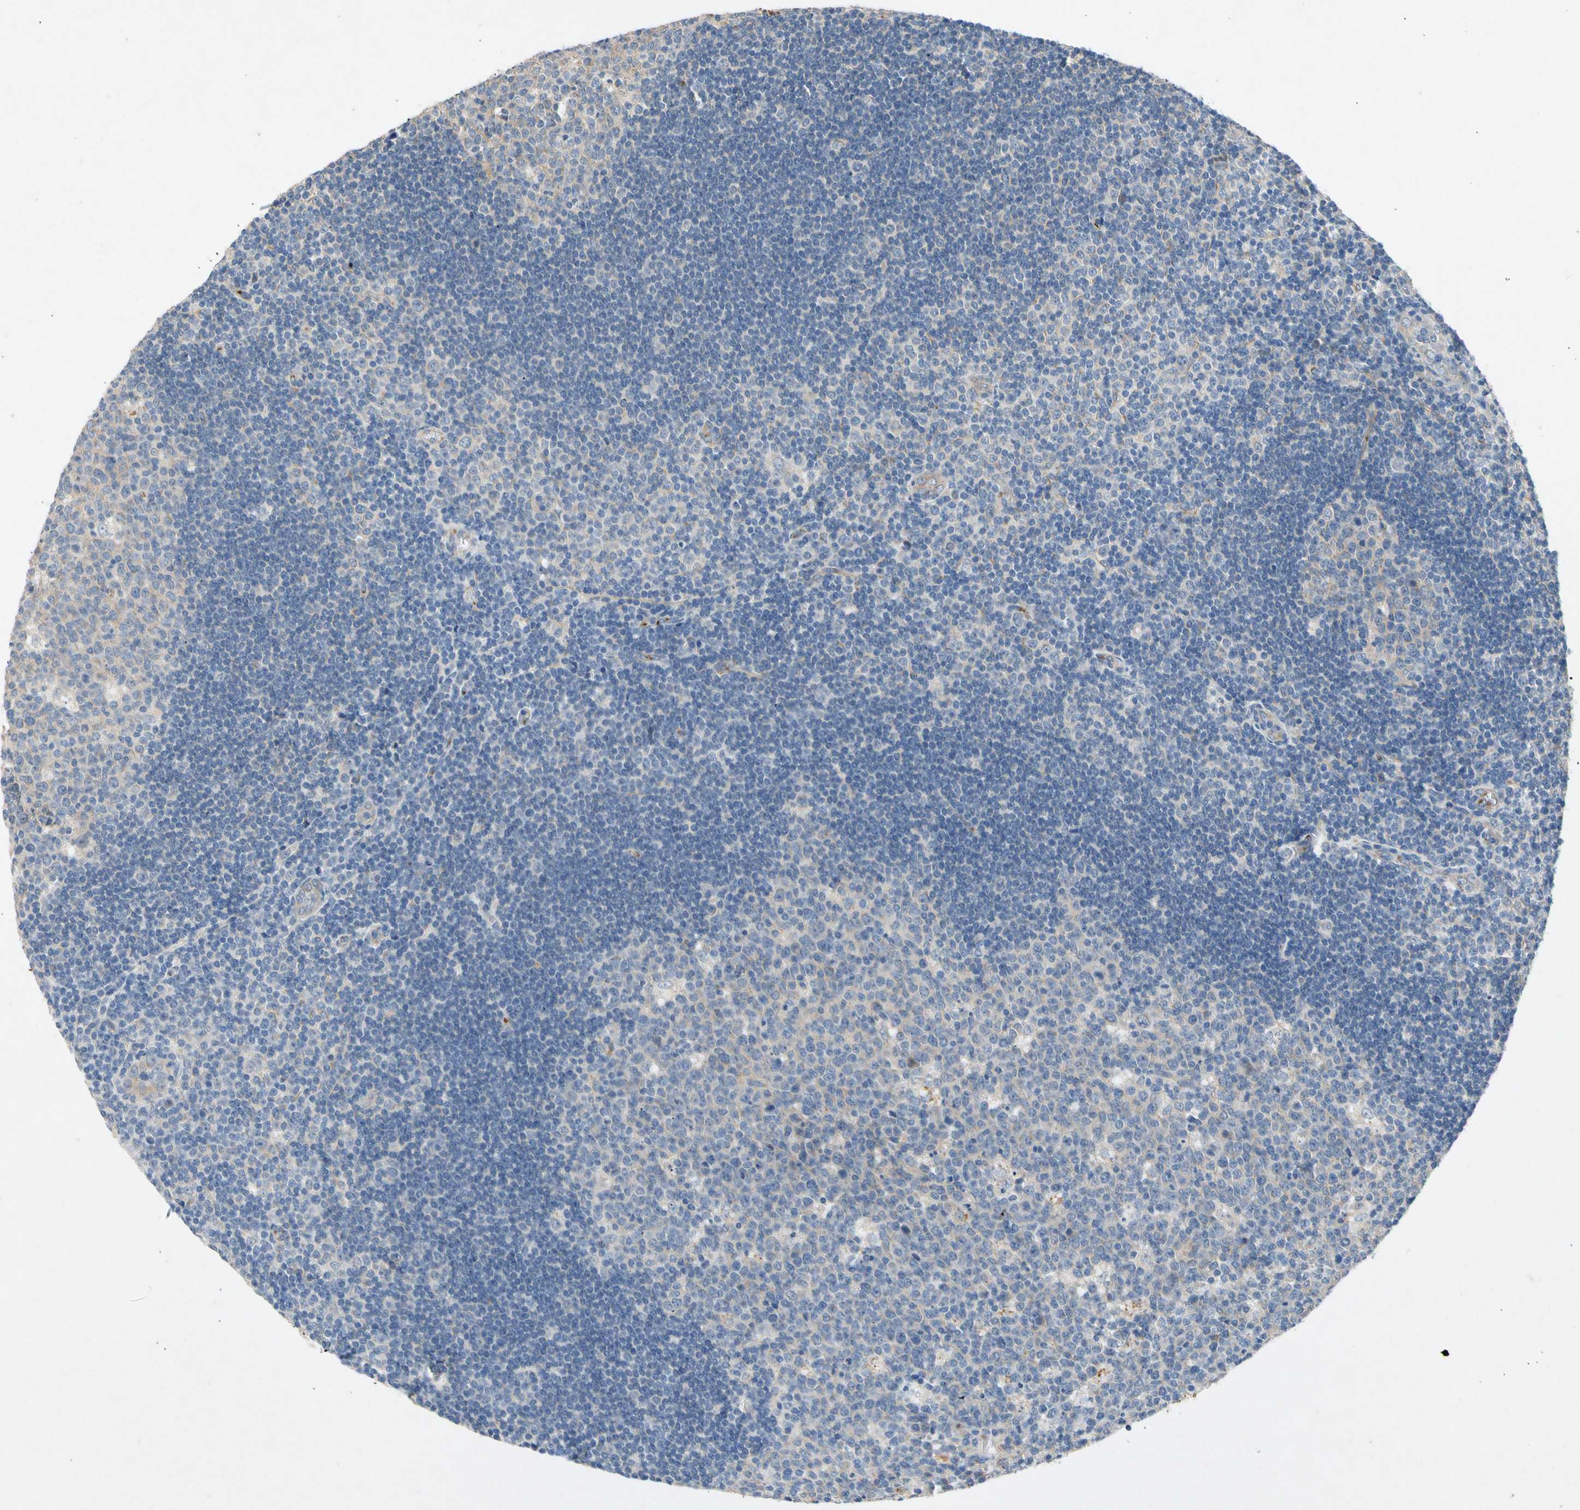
{"staining": {"intensity": "weak", "quantity": ">75%", "location": "cytoplasmic/membranous"}, "tissue": "lymph node", "cell_type": "Germinal center cells", "image_type": "normal", "snomed": [{"axis": "morphology", "description": "Normal tissue, NOS"}, {"axis": "topography", "description": "Lymph node"}, {"axis": "topography", "description": "Salivary gland"}], "caption": "Weak cytoplasmic/membranous protein staining is identified in about >75% of germinal center cells in lymph node.", "gene": "GASK1B", "patient": {"sex": "male", "age": 8}}